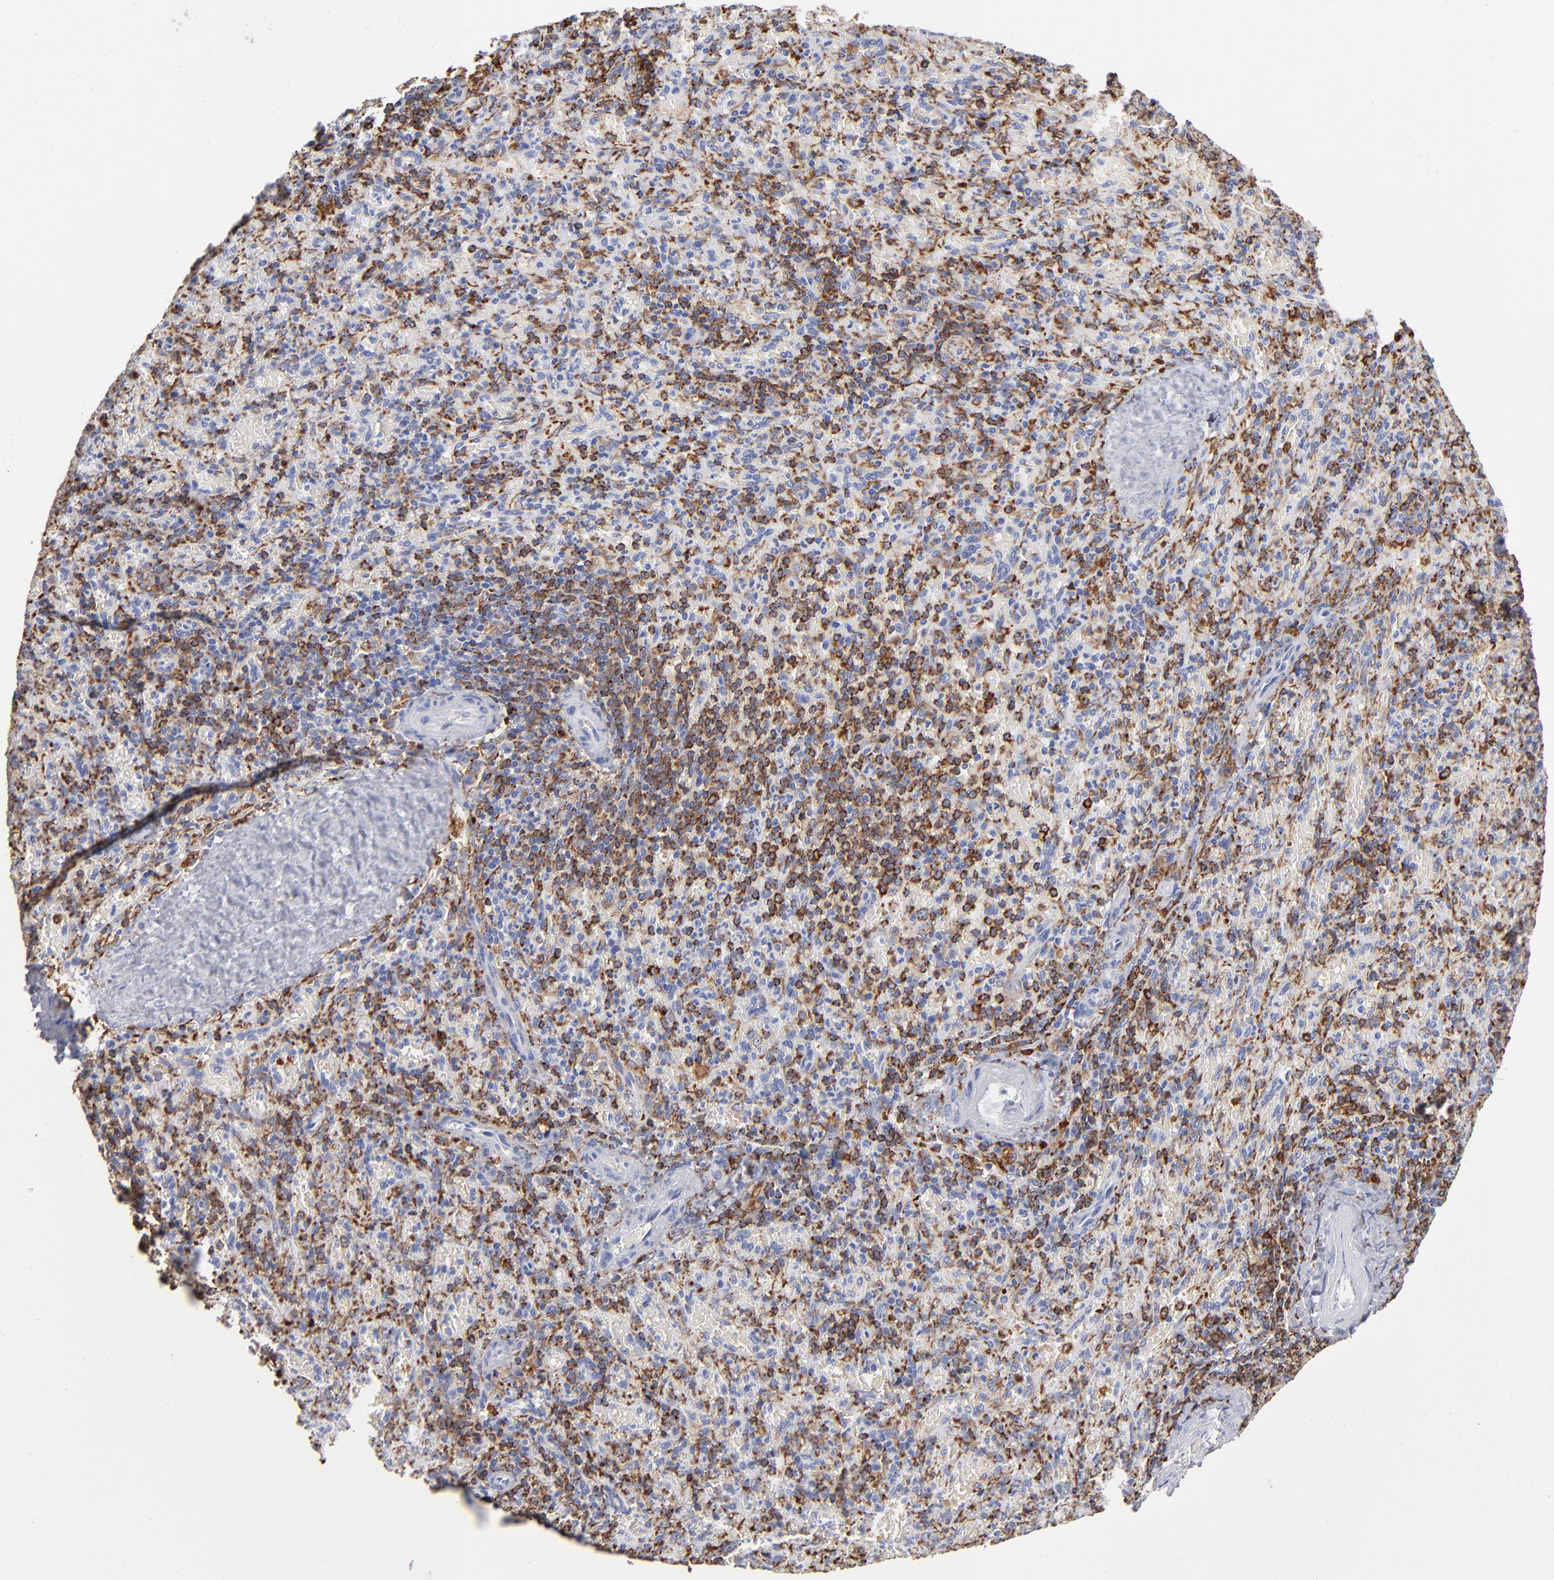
{"staining": {"intensity": "strong", "quantity": "25%-75%", "location": "cytoplasmic/membranous"}, "tissue": "spleen", "cell_type": "Cells in red pulp", "image_type": "normal", "snomed": [{"axis": "morphology", "description": "Normal tissue, NOS"}, {"axis": "topography", "description": "Spleen"}], "caption": "Immunohistochemical staining of normal spleen exhibits high levels of strong cytoplasmic/membranous positivity in about 25%-75% of cells in red pulp.", "gene": "CD180", "patient": {"sex": "female", "age": 43}}